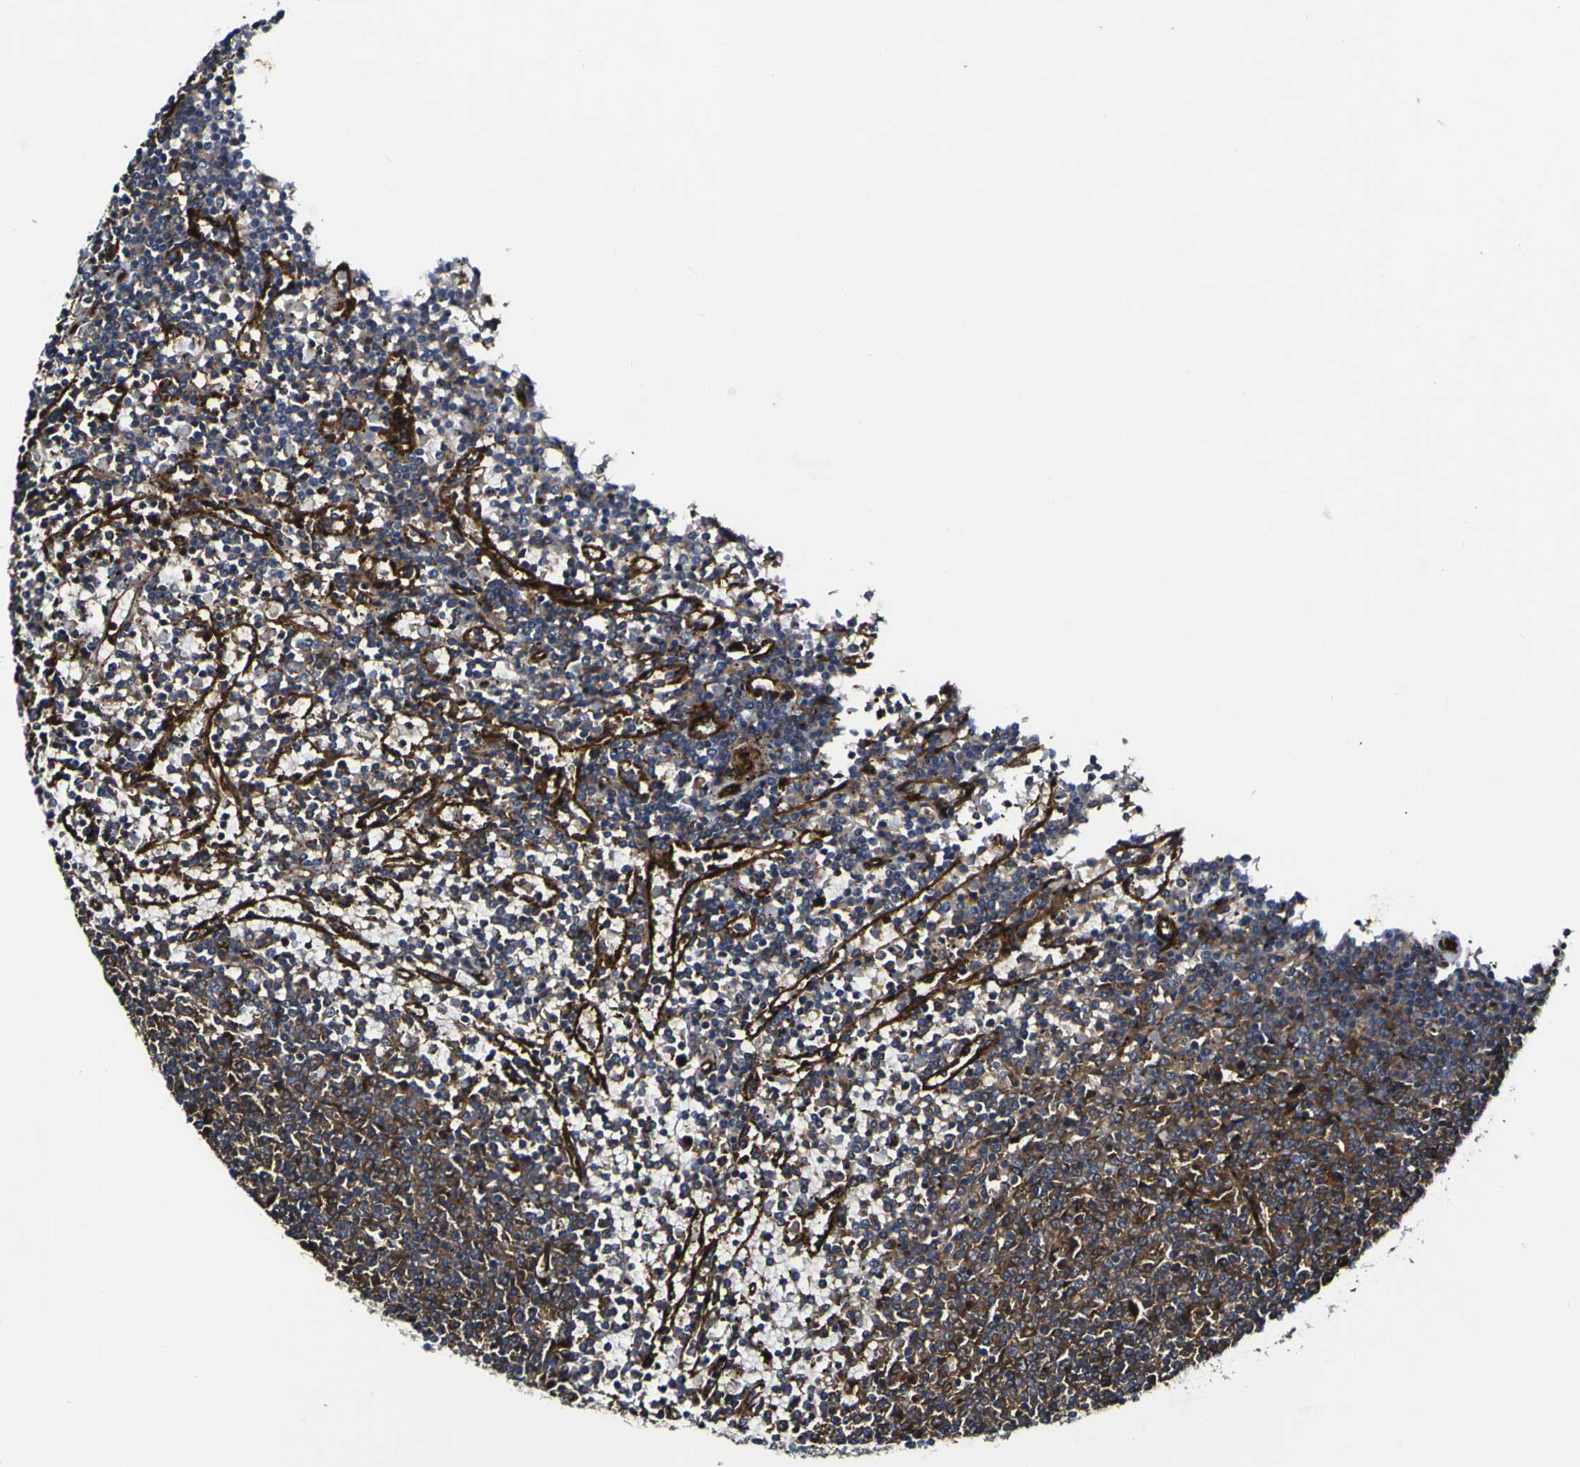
{"staining": {"intensity": "moderate", "quantity": ">75%", "location": "cytoplasmic/membranous"}, "tissue": "lymphoma", "cell_type": "Tumor cells", "image_type": "cancer", "snomed": [{"axis": "morphology", "description": "Malignant lymphoma, non-Hodgkin's type, Low grade"}, {"axis": "topography", "description": "Spleen"}], "caption": "Immunohistochemistry (IHC) staining of lymphoma, which demonstrates medium levels of moderate cytoplasmic/membranous expression in about >75% of tumor cells indicating moderate cytoplasmic/membranous protein positivity. The staining was performed using DAB (brown) for protein detection and nuclei were counterstained in hematoxylin (blue).", "gene": "ECE1", "patient": {"sex": "female", "age": 50}}